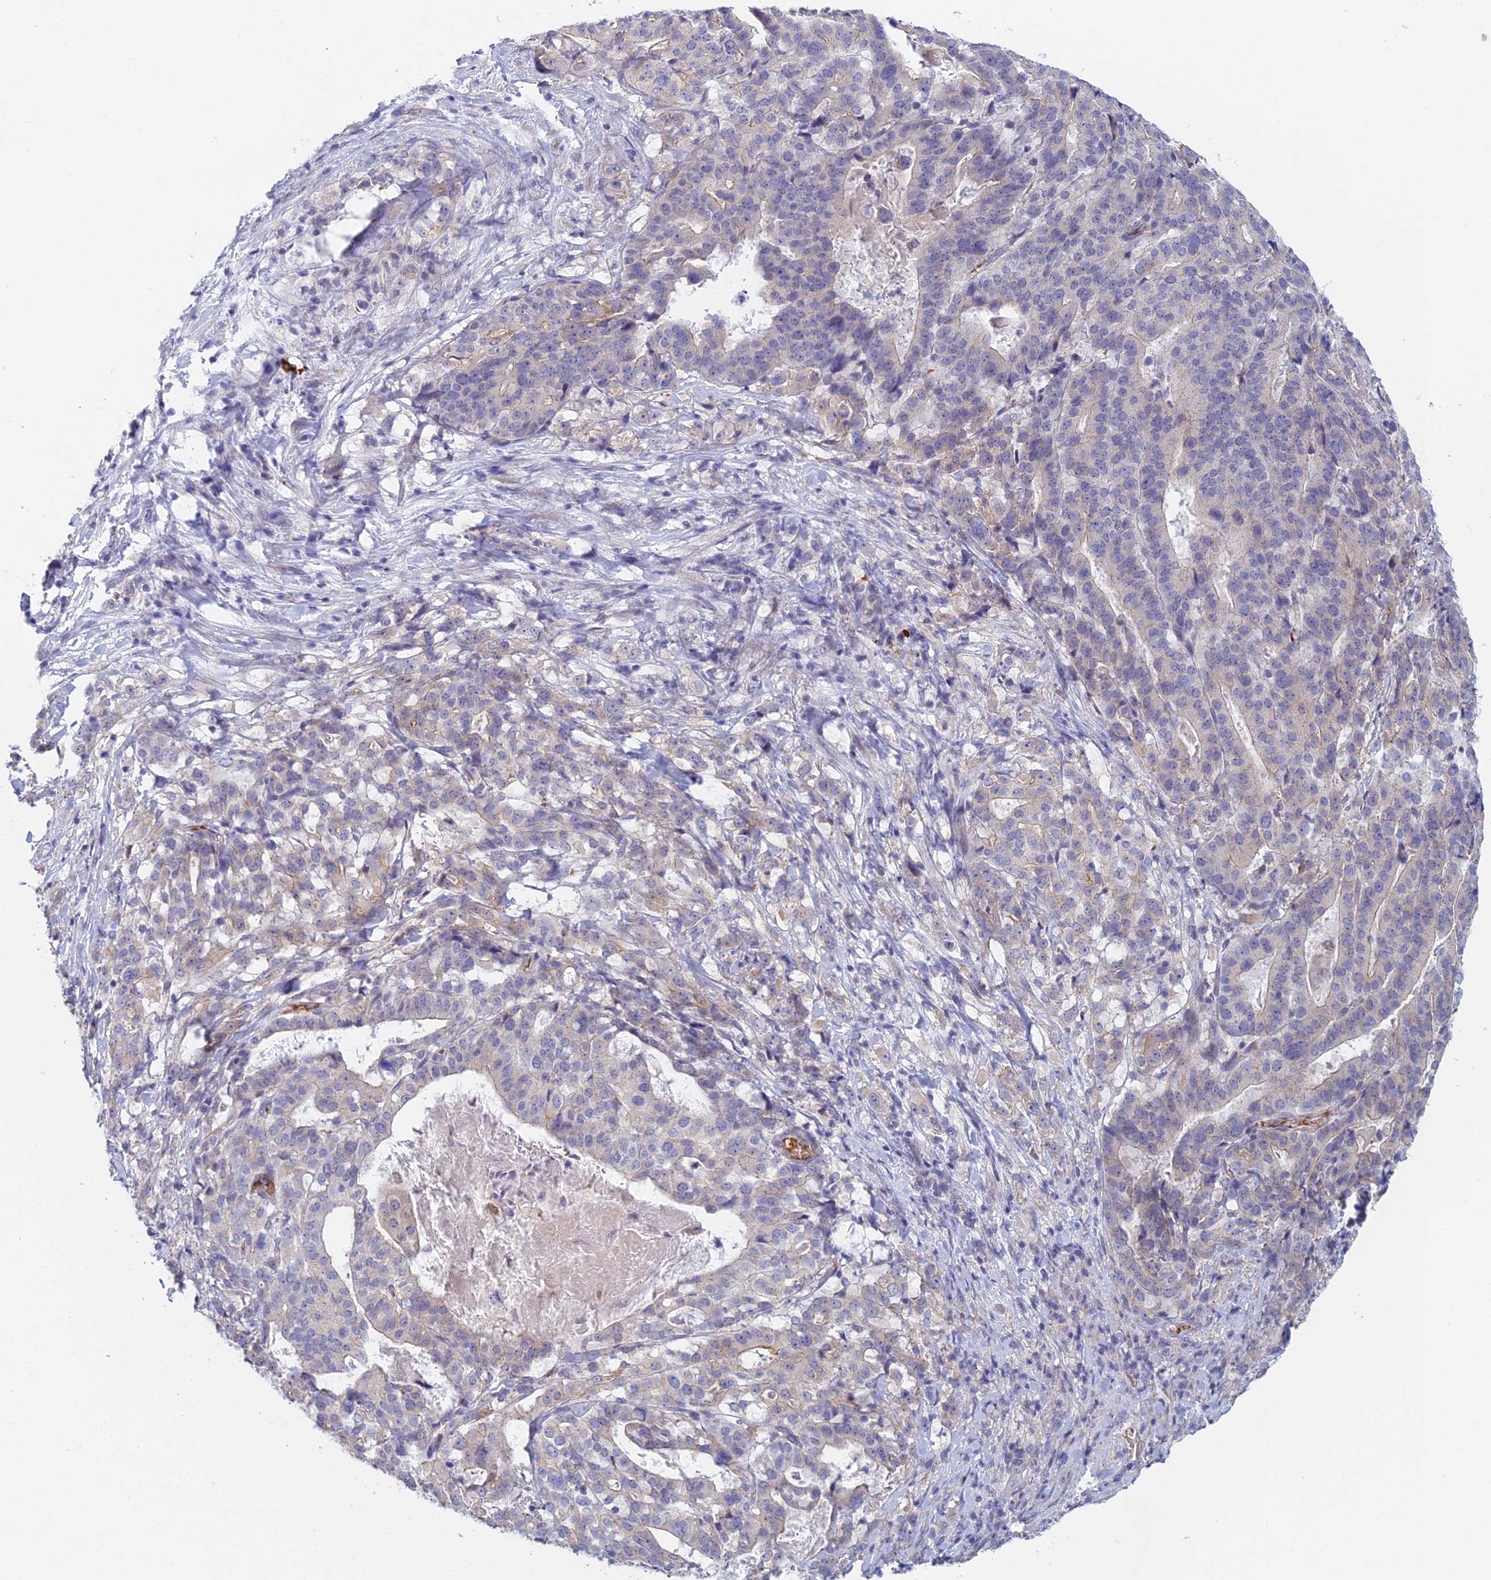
{"staining": {"intensity": "weak", "quantity": "<25%", "location": "cytoplasmic/membranous"}, "tissue": "stomach cancer", "cell_type": "Tumor cells", "image_type": "cancer", "snomed": [{"axis": "morphology", "description": "Adenocarcinoma, NOS"}, {"axis": "topography", "description": "Stomach"}], "caption": "This micrograph is of stomach adenocarcinoma stained with immunohistochemistry to label a protein in brown with the nuclei are counter-stained blue. There is no staining in tumor cells.", "gene": "GIPC1", "patient": {"sex": "male", "age": 48}}